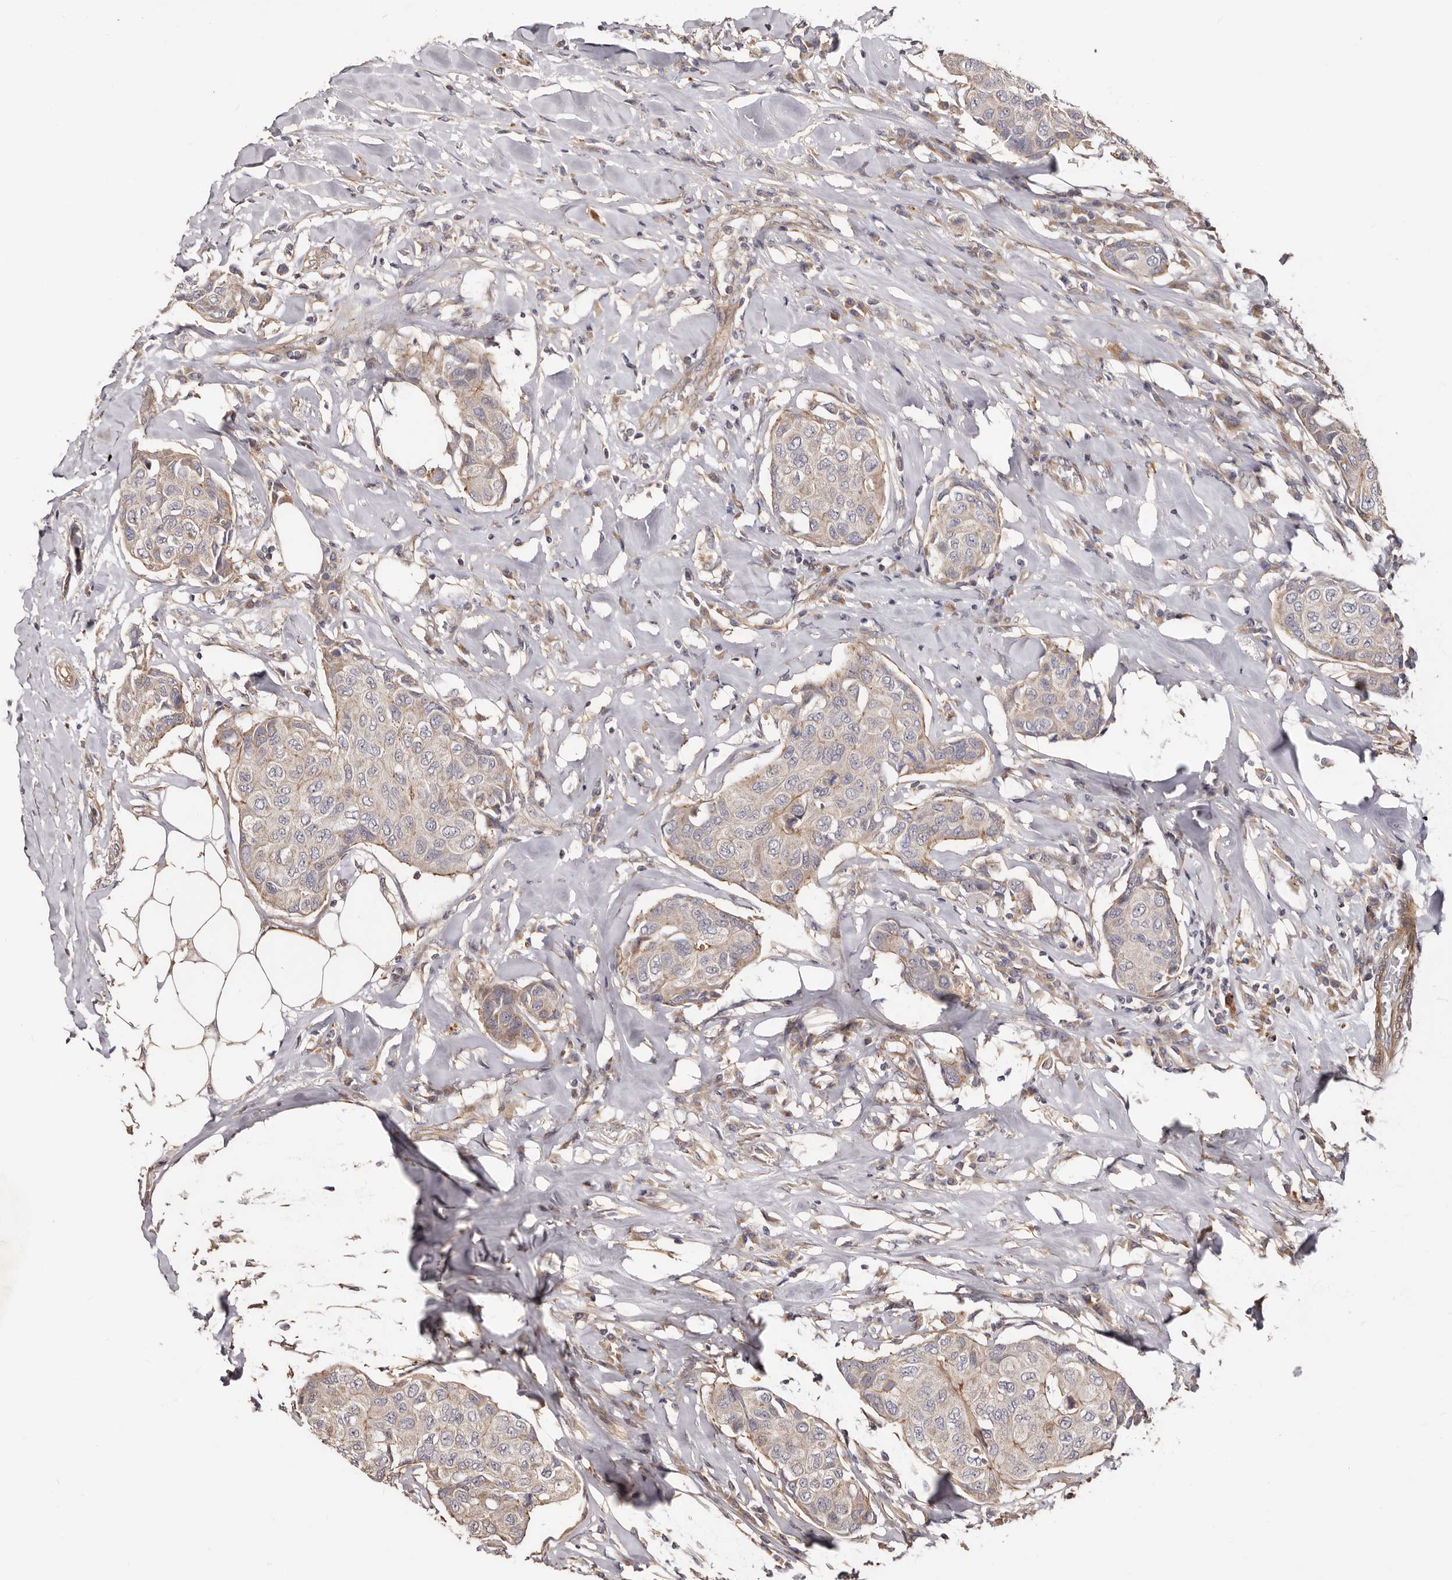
{"staining": {"intensity": "weak", "quantity": ">75%", "location": "cytoplasmic/membranous"}, "tissue": "breast cancer", "cell_type": "Tumor cells", "image_type": "cancer", "snomed": [{"axis": "morphology", "description": "Duct carcinoma"}, {"axis": "topography", "description": "Breast"}], "caption": "Immunohistochemical staining of breast cancer (invasive ductal carcinoma) shows weak cytoplasmic/membranous protein expression in approximately >75% of tumor cells.", "gene": "GTPBP1", "patient": {"sex": "female", "age": 80}}